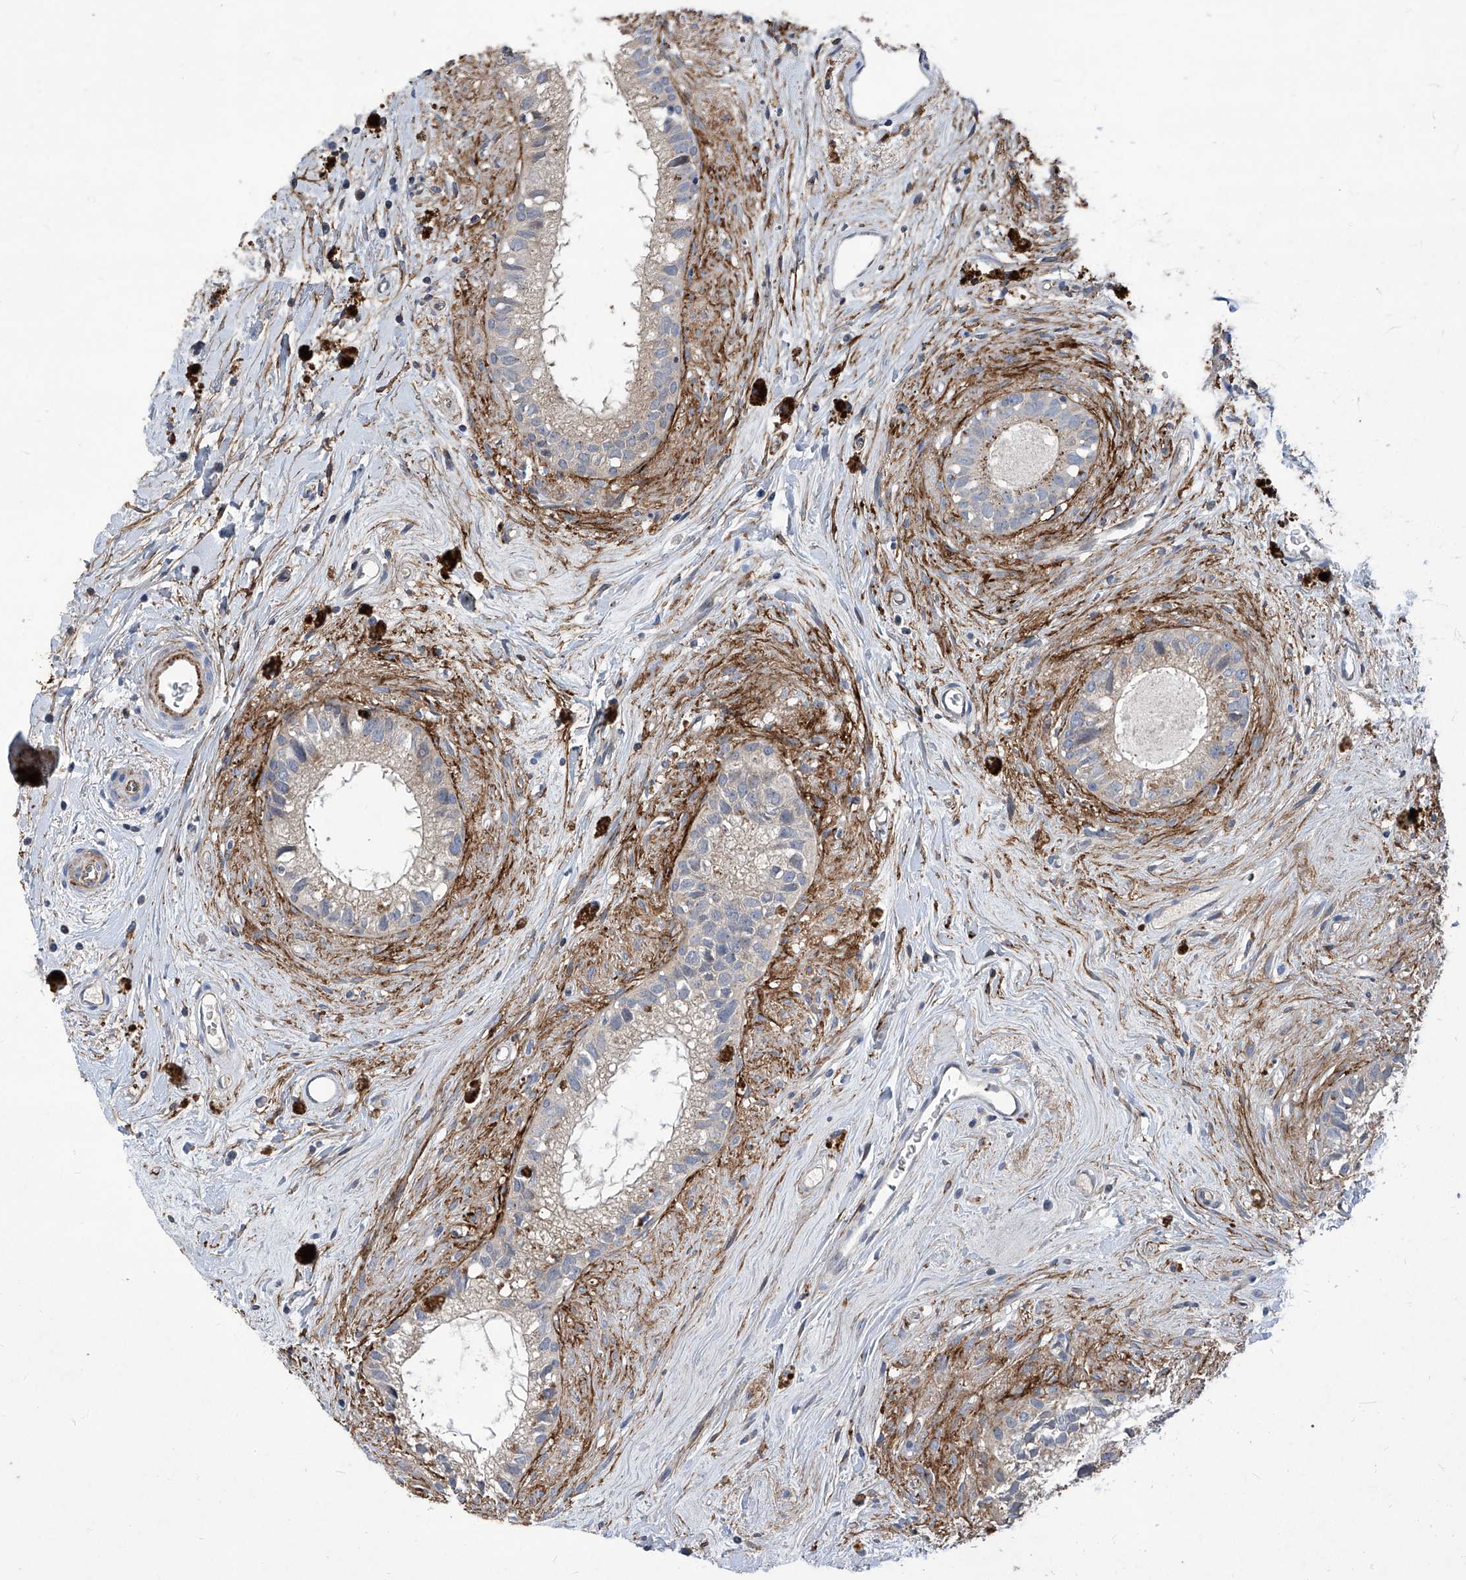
{"staining": {"intensity": "weak", "quantity": "<25%", "location": "cytoplasmic/membranous"}, "tissue": "epididymis", "cell_type": "Glandular cells", "image_type": "normal", "snomed": [{"axis": "morphology", "description": "Normal tissue, NOS"}, {"axis": "topography", "description": "Epididymis"}], "caption": "The histopathology image shows no staining of glandular cells in normal epididymis. The staining is performed using DAB brown chromogen with nuclei counter-stained in using hematoxylin.", "gene": "TXNIP", "patient": {"sex": "male", "age": 80}}